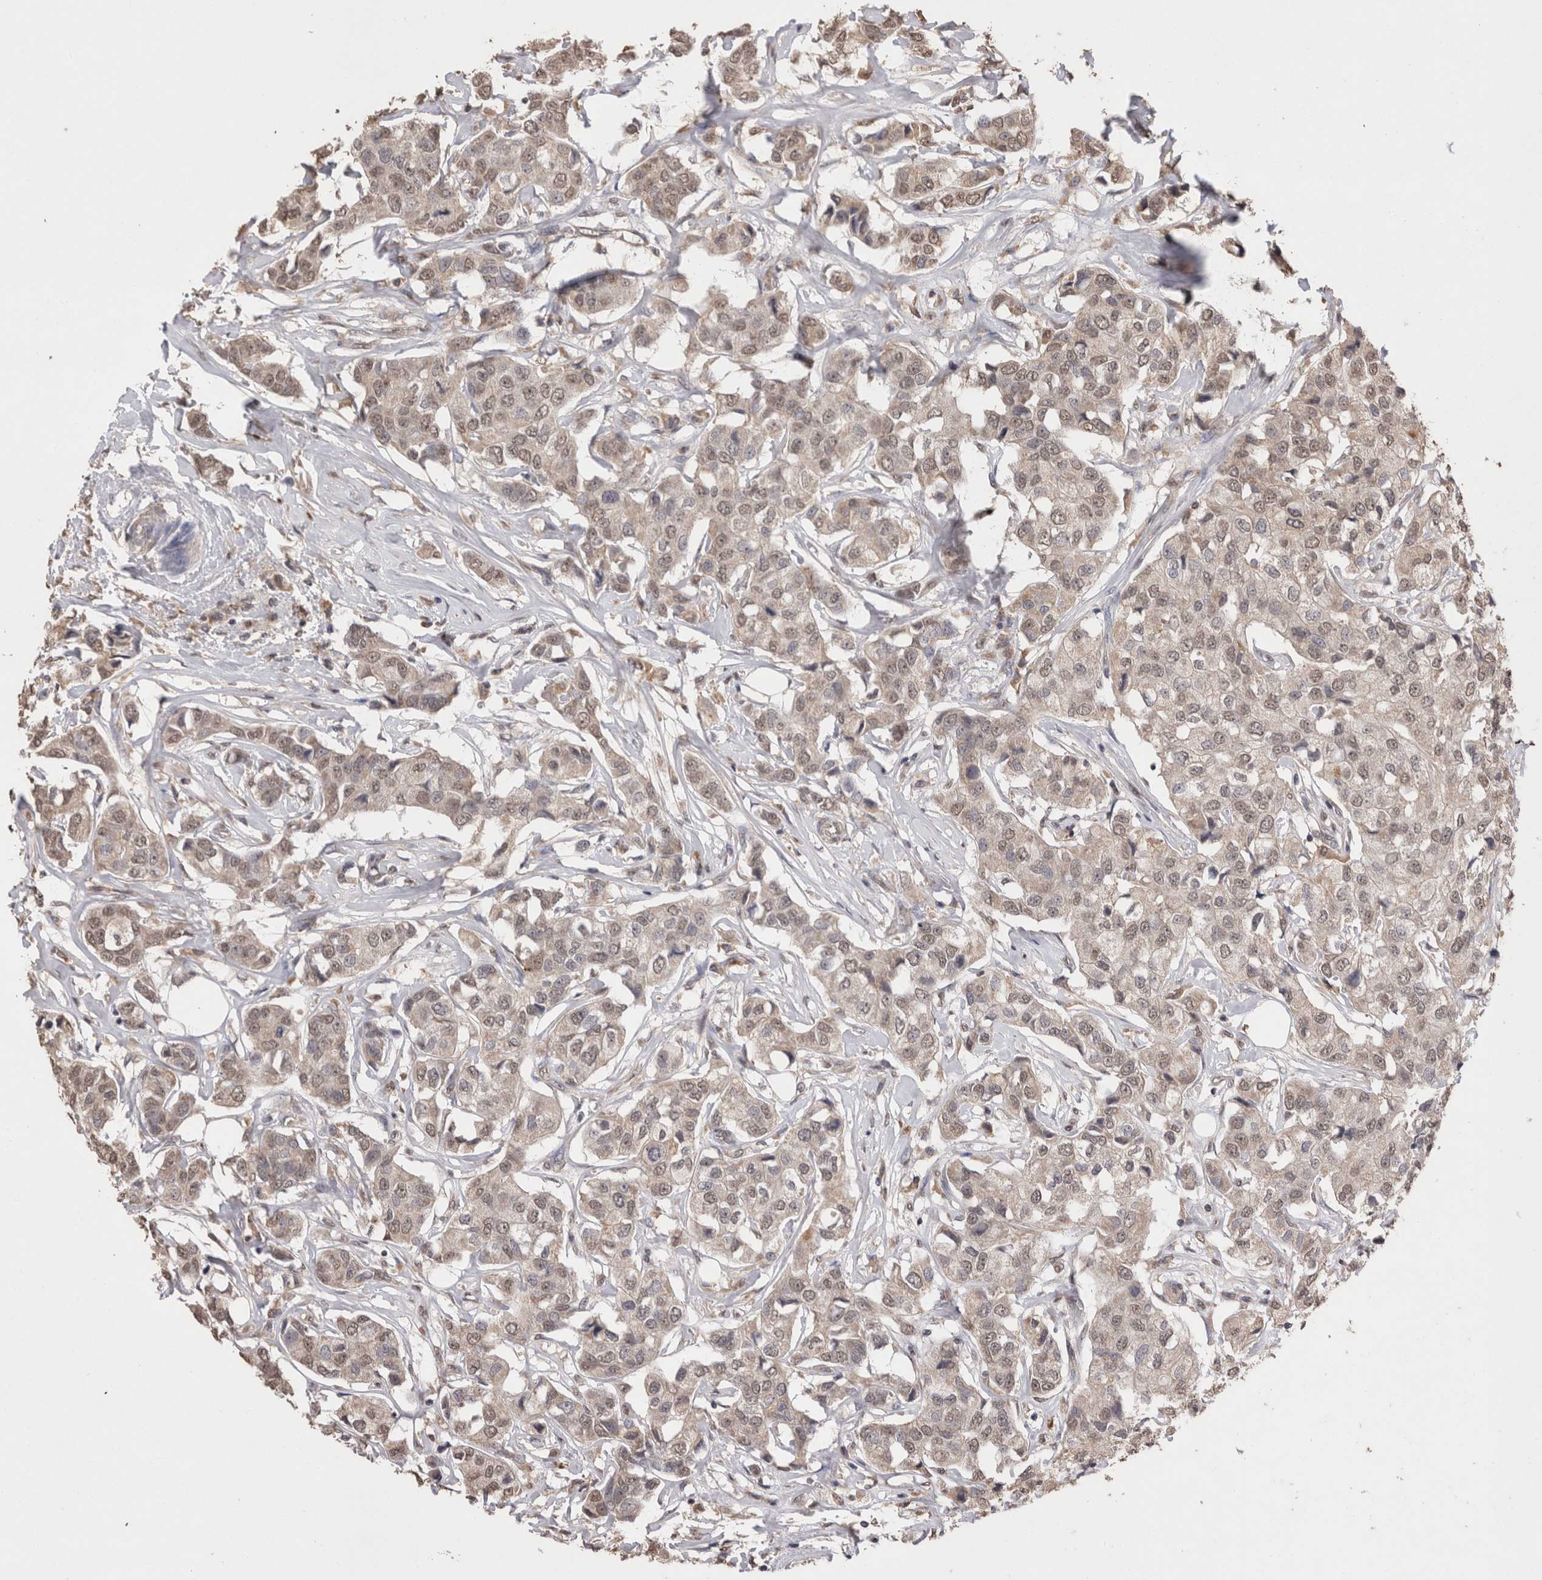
{"staining": {"intensity": "weak", "quantity": "25%-75%", "location": "cytoplasmic/membranous,nuclear"}, "tissue": "breast cancer", "cell_type": "Tumor cells", "image_type": "cancer", "snomed": [{"axis": "morphology", "description": "Duct carcinoma"}, {"axis": "topography", "description": "Breast"}], "caption": "Brown immunohistochemical staining in breast cancer (intraductal carcinoma) demonstrates weak cytoplasmic/membranous and nuclear expression in approximately 25%-75% of tumor cells.", "gene": "GRK5", "patient": {"sex": "female", "age": 80}}